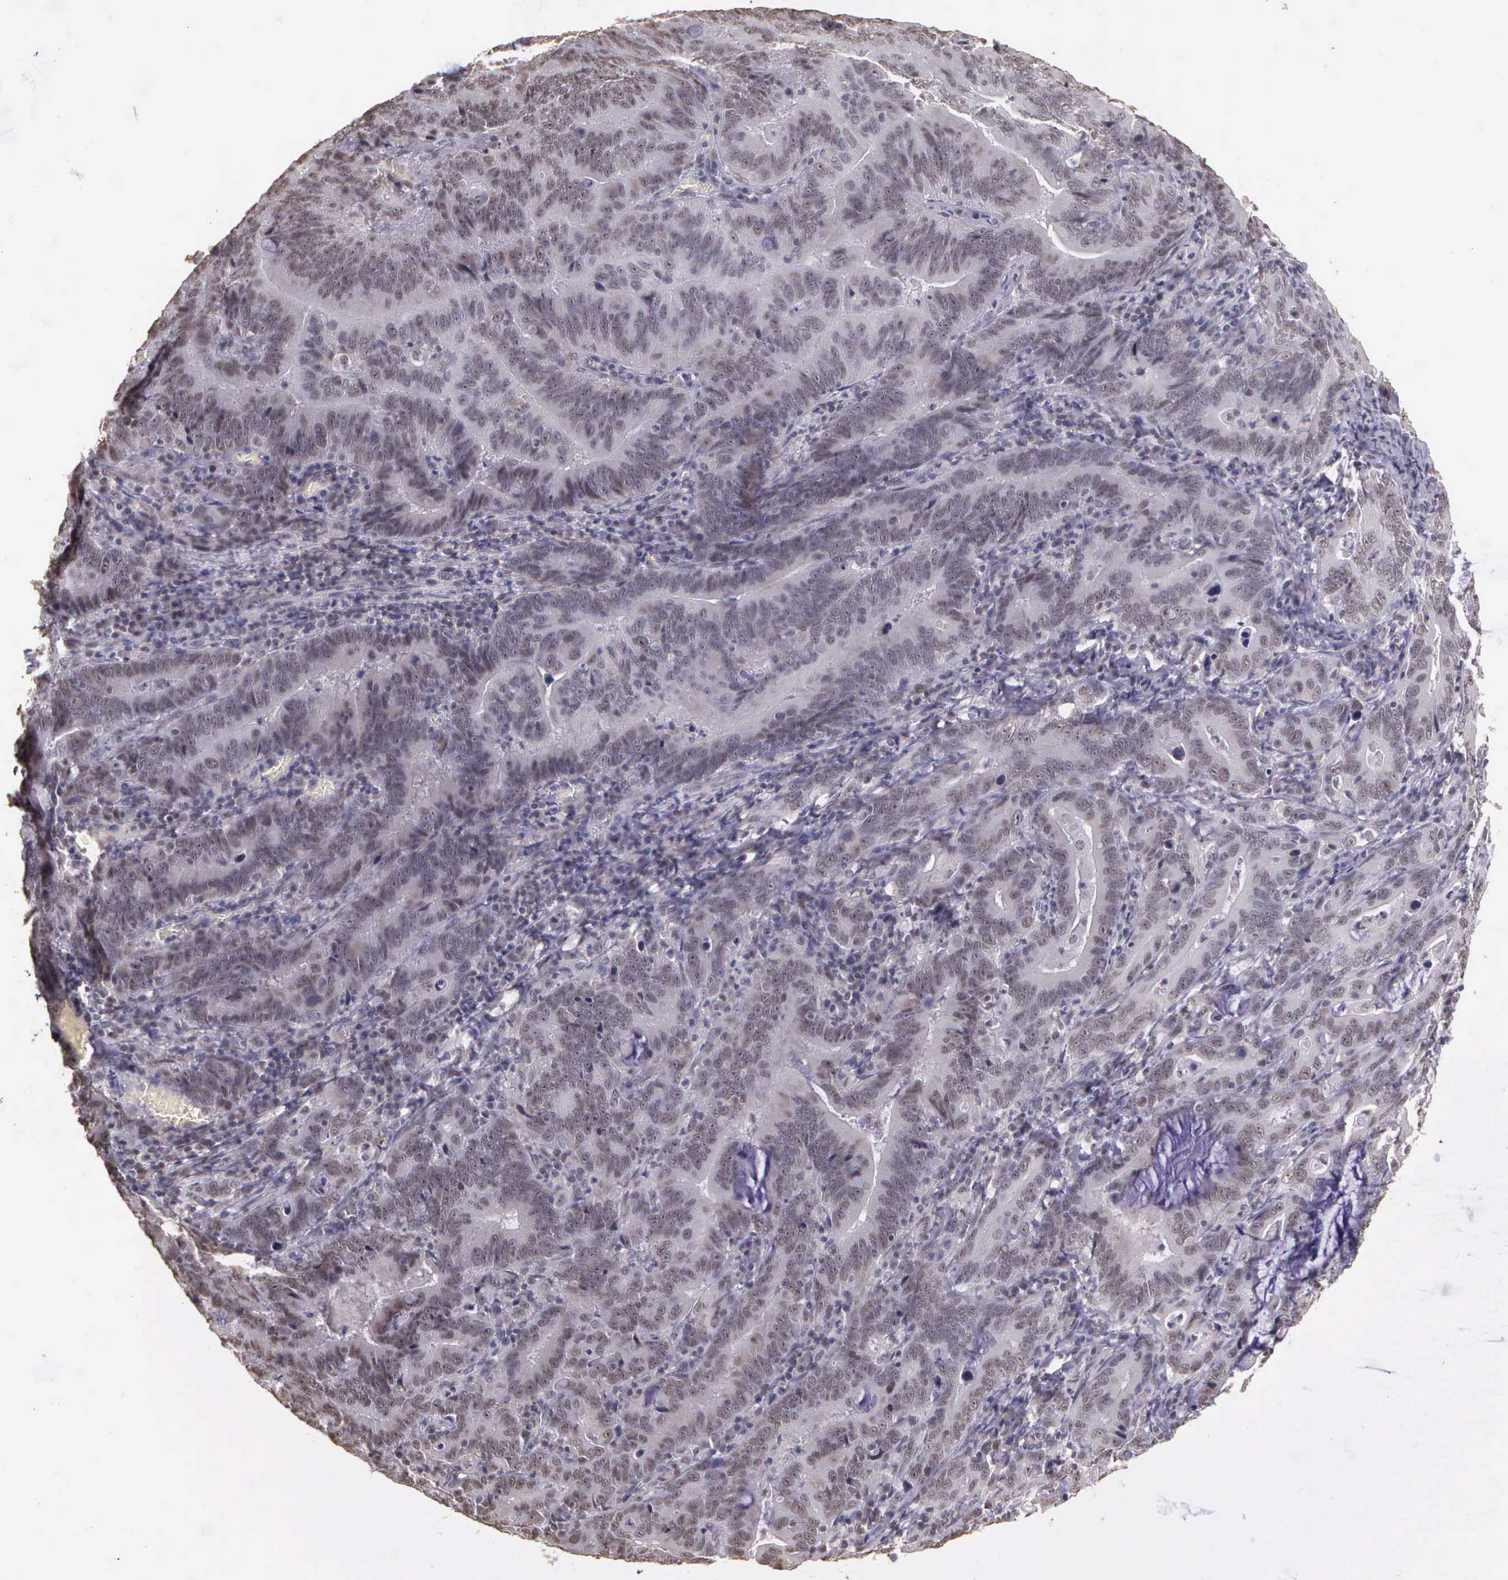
{"staining": {"intensity": "negative", "quantity": "none", "location": "none"}, "tissue": "stomach cancer", "cell_type": "Tumor cells", "image_type": "cancer", "snomed": [{"axis": "morphology", "description": "Adenocarcinoma, NOS"}, {"axis": "topography", "description": "Stomach, upper"}], "caption": "Tumor cells are negative for brown protein staining in stomach cancer (adenocarcinoma).", "gene": "ARMCX5", "patient": {"sex": "male", "age": 63}}